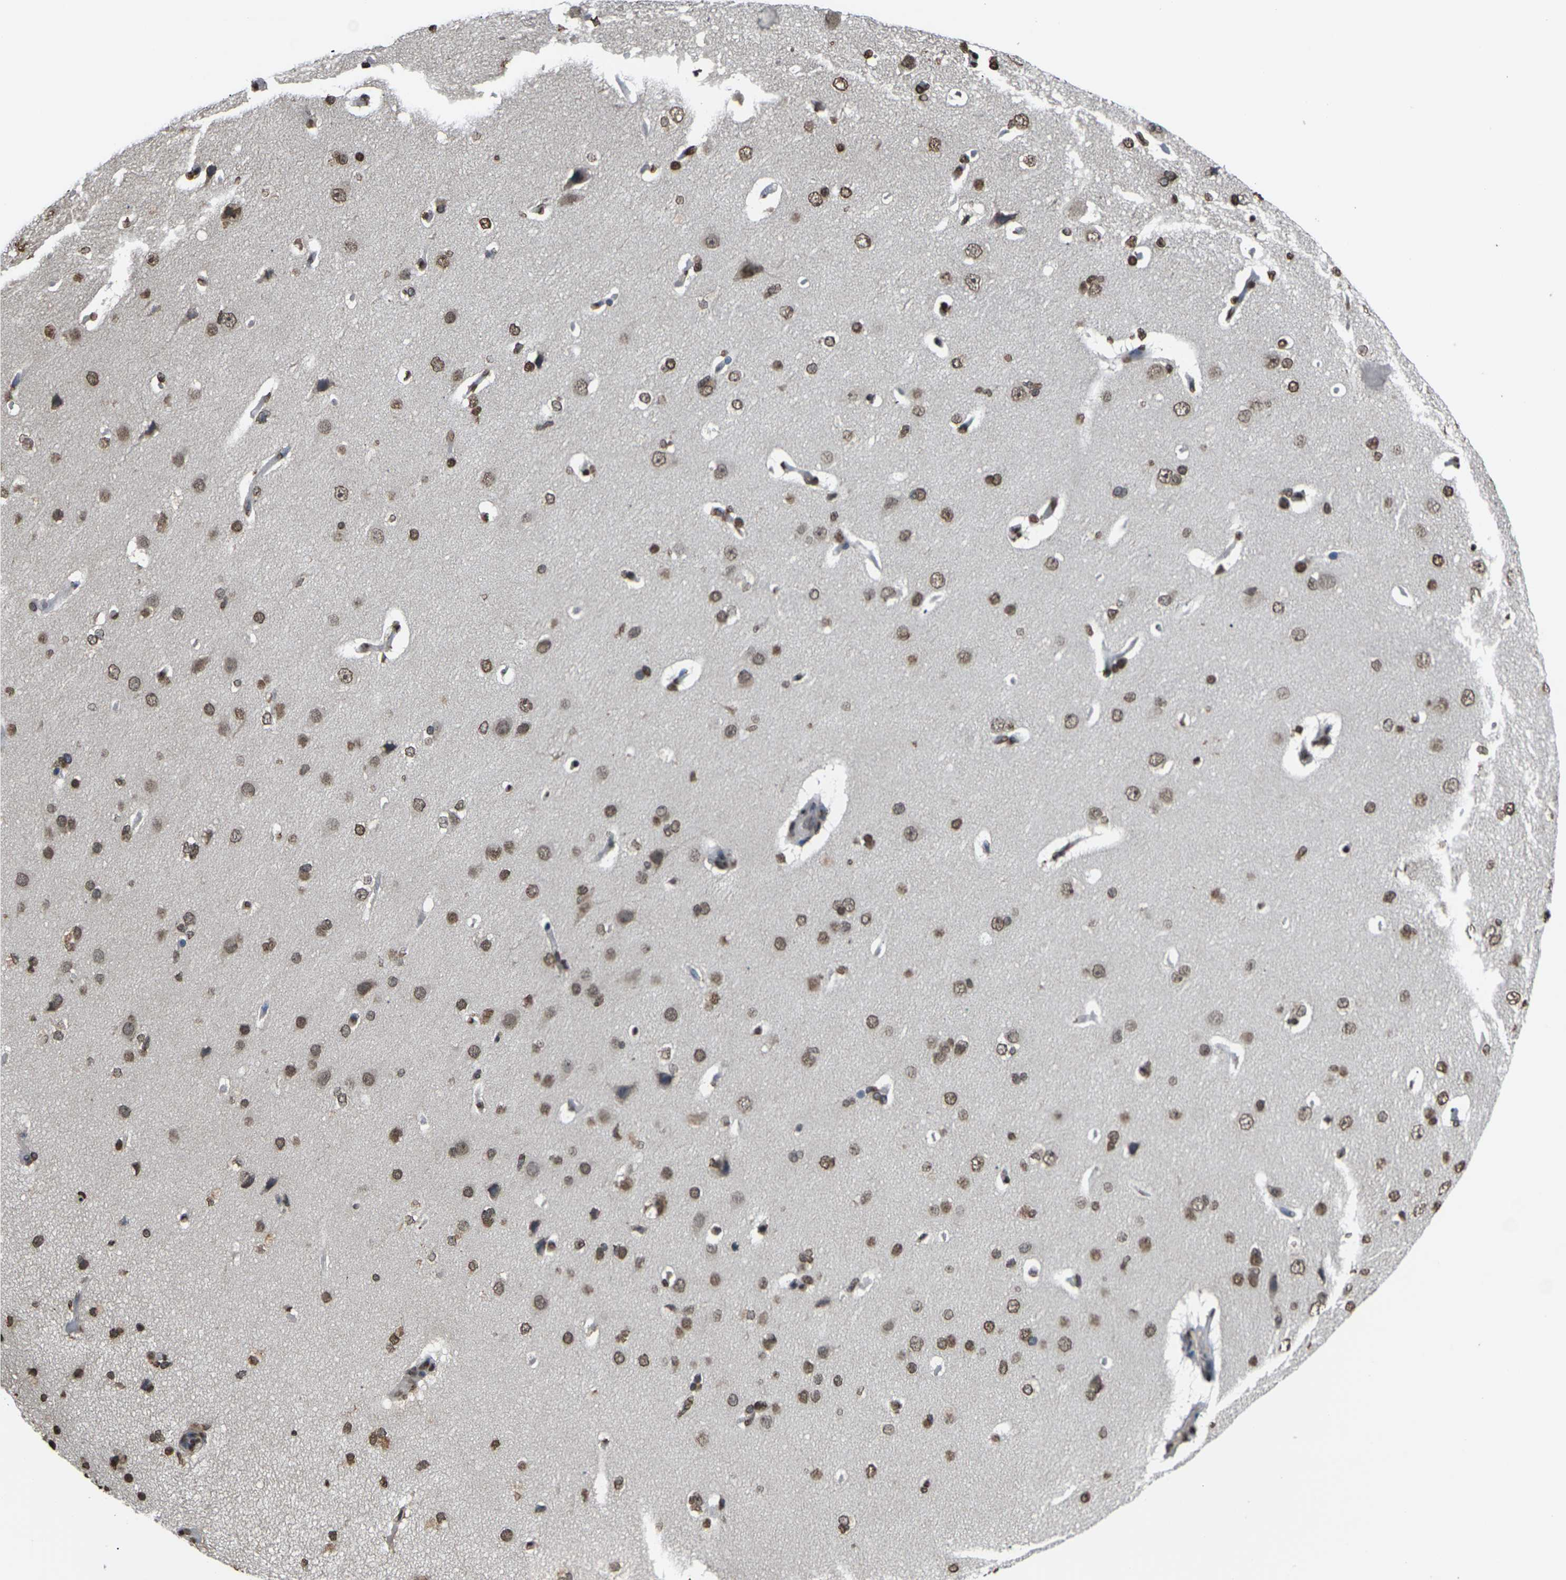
{"staining": {"intensity": "moderate", "quantity": ">75%", "location": "nuclear"}, "tissue": "cerebral cortex", "cell_type": "Endothelial cells", "image_type": "normal", "snomed": [{"axis": "morphology", "description": "Normal tissue, NOS"}, {"axis": "topography", "description": "Cerebral cortex"}], "caption": "Immunohistochemical staining of unremarkable cerebral cortex reveals moderate nuclear protein expression in about >75% of endothelial cells.", "gene": "EMSY", "patient": {"sex": "male", "age": 62}}